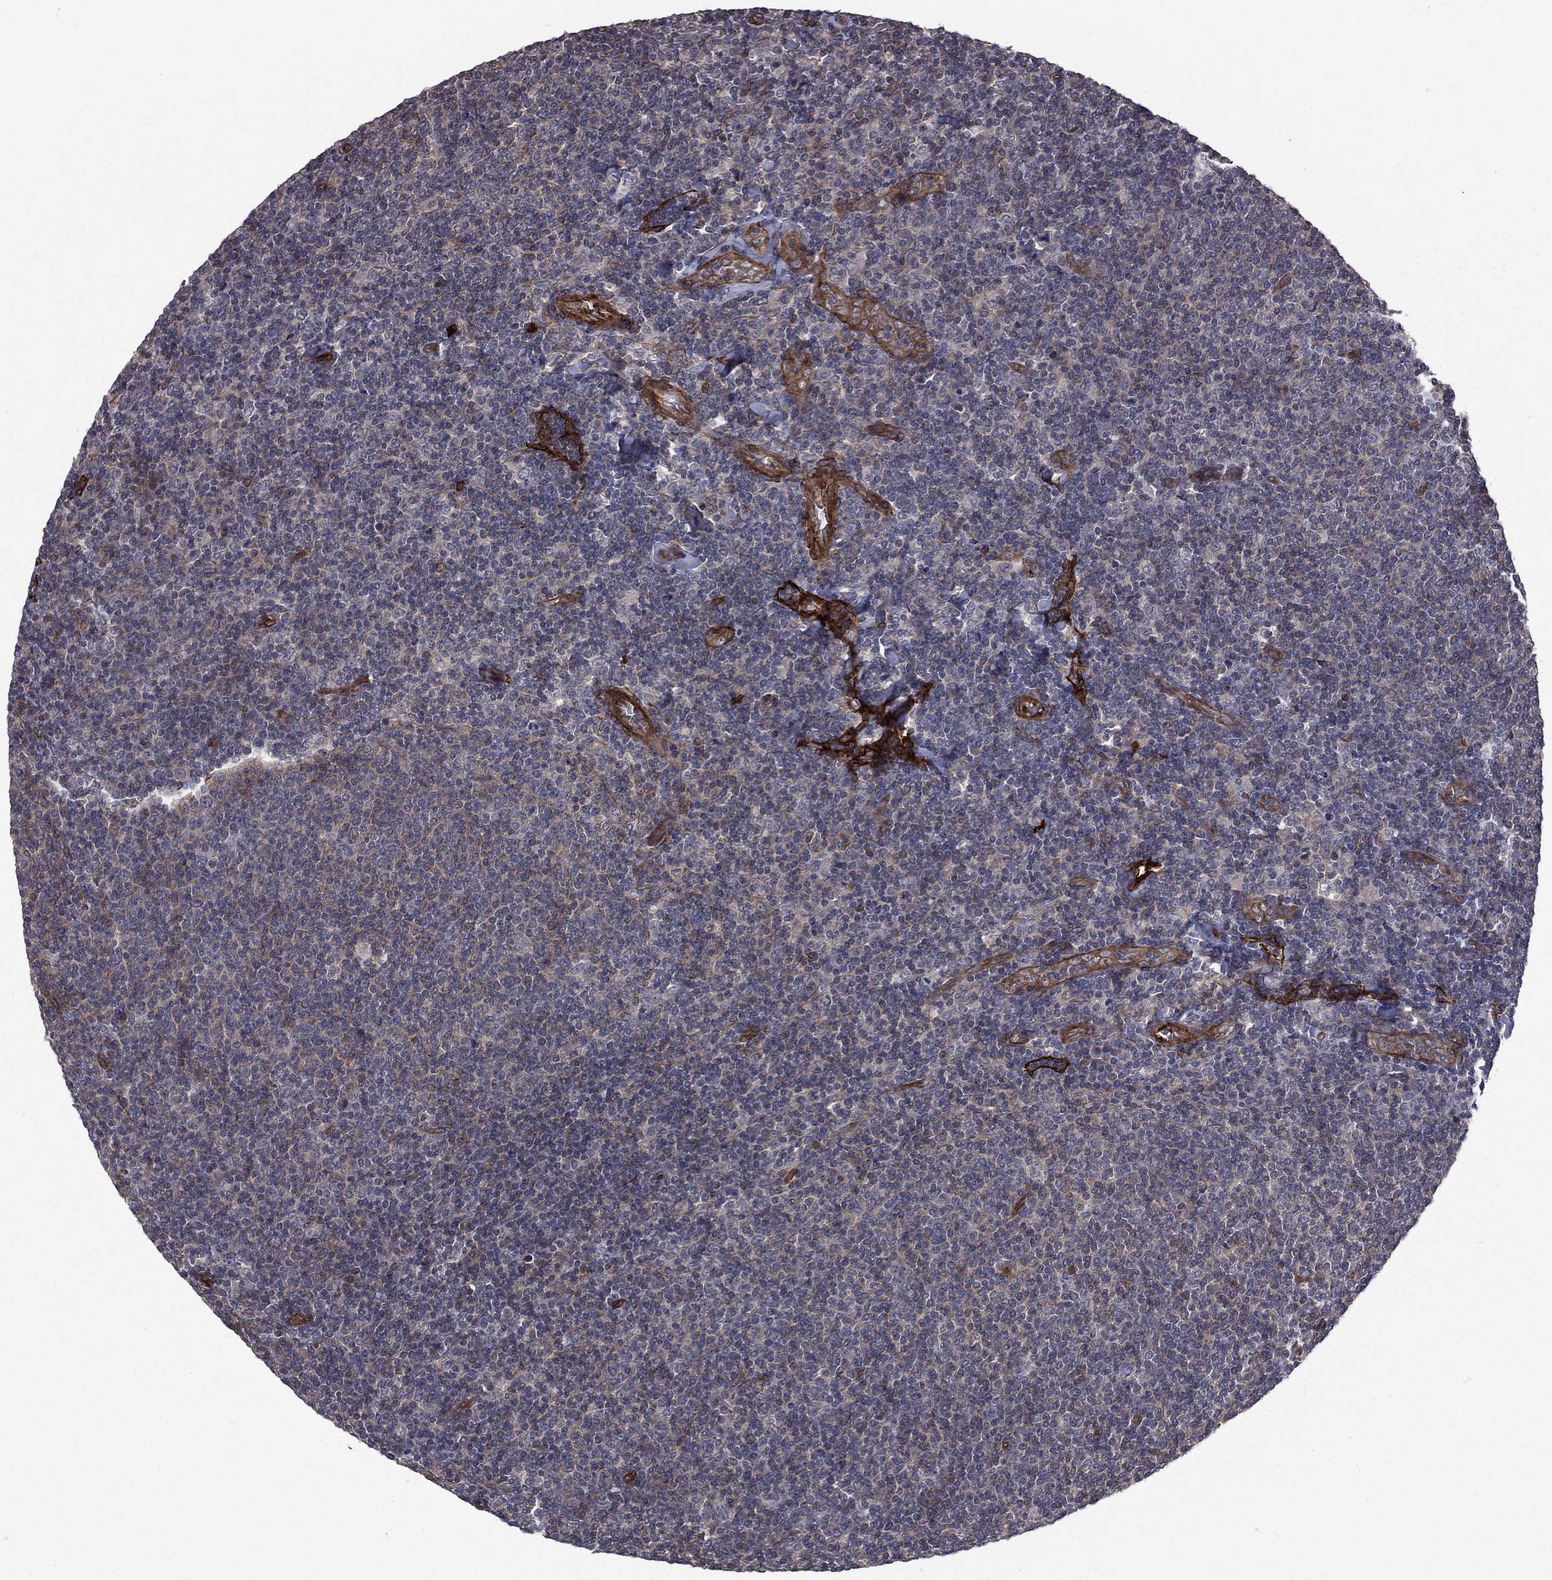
{"staining": {"intensity": "negative", "quantity": "none", "location": "none"}, "tissue": "lymphoma", "cell_type": "Tumor cells", "image_type": "cancer", "snomed": [{"axis": "morphology", "description": "Malignant lymphoma, non-Hodgkin's type, Low grade"}, {"axis": "topography", "description": "Lymph node"}], "caption": "There is no significant positivity in tumor cells of lymphoma.", "gene": "PPFIBP1", "patient": {"sex": "male", "age": 52}}